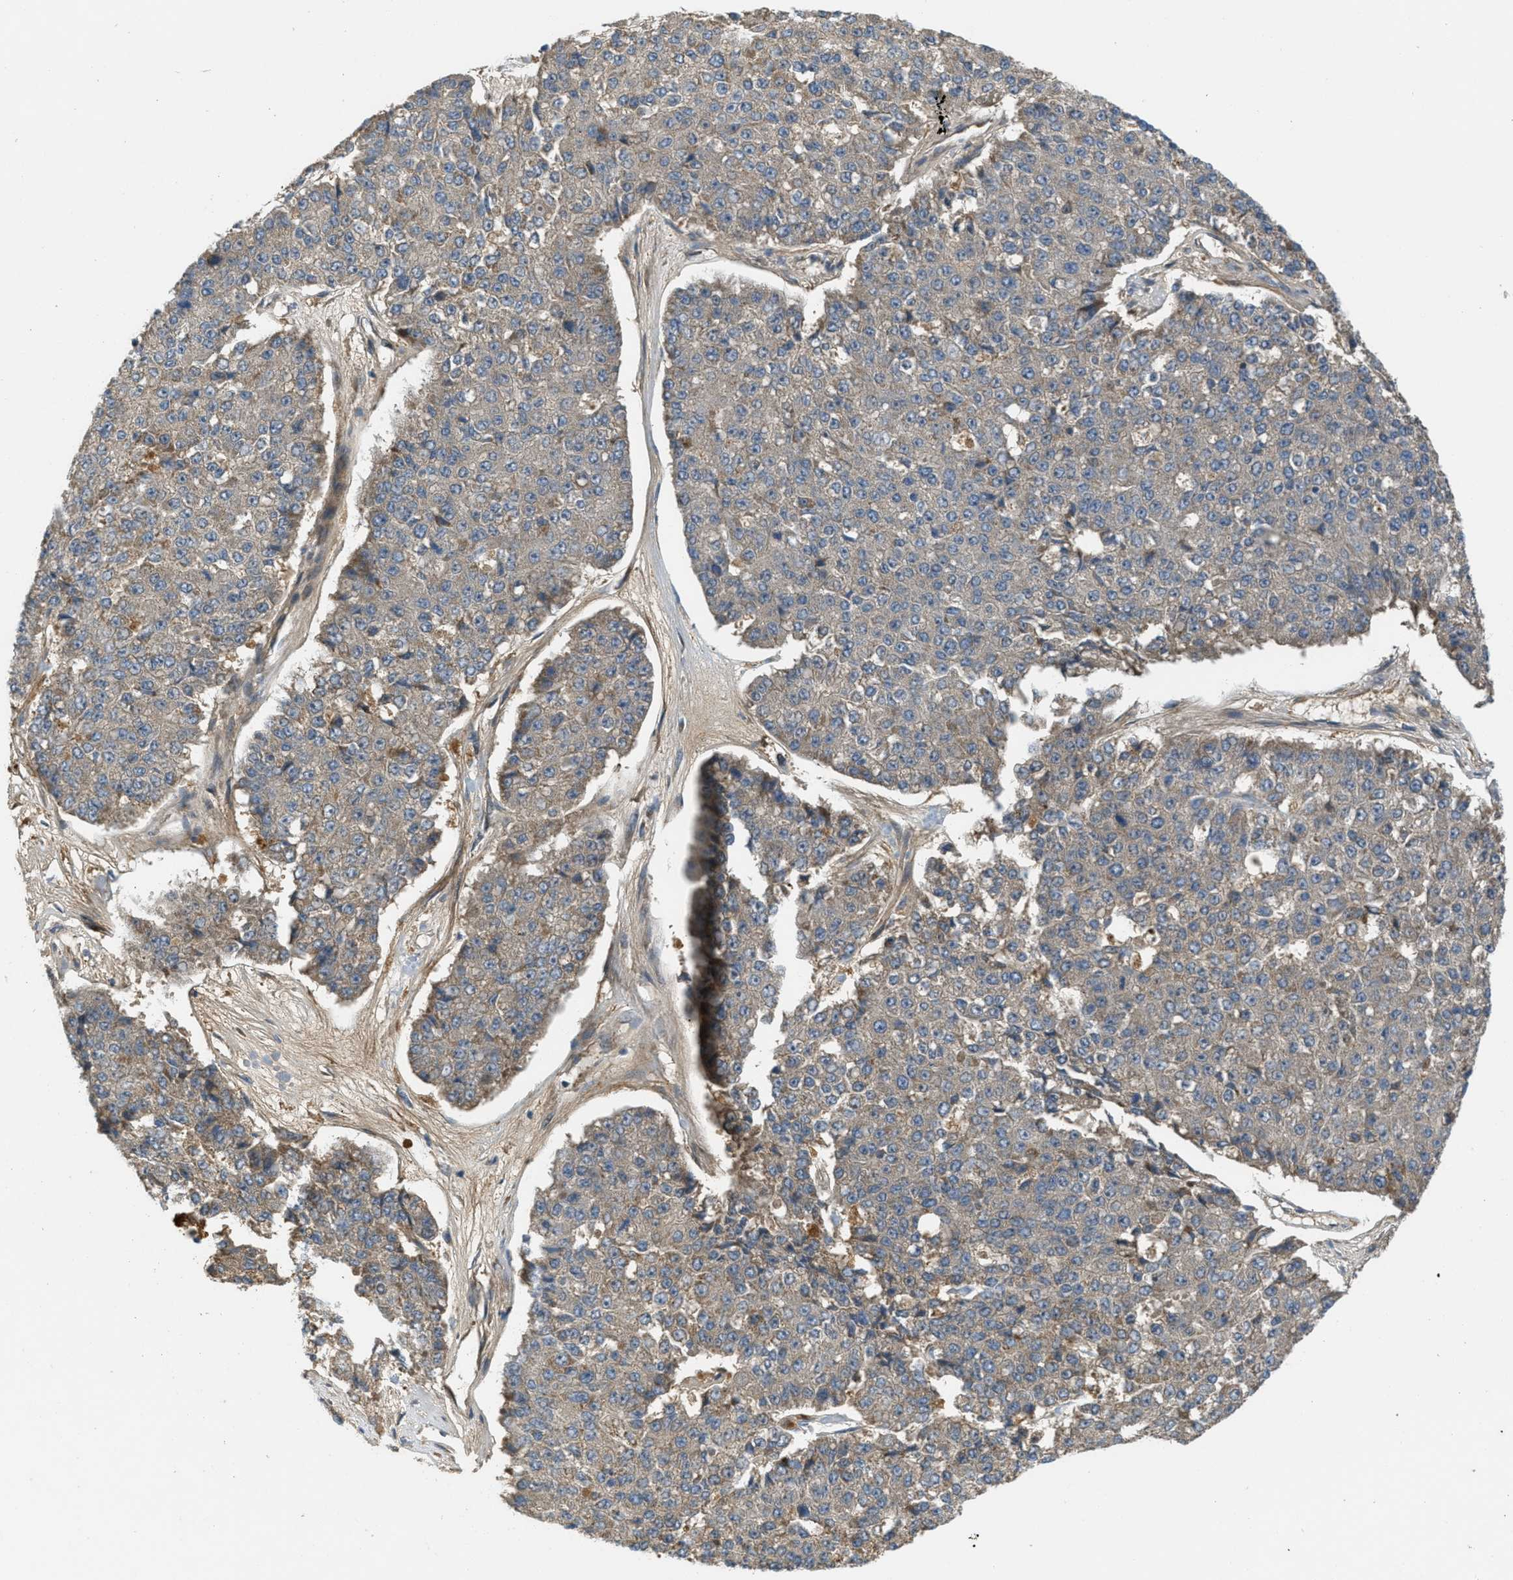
{"staining": {"intensity": "weak", "quantity": ">75%", "location": "cytoplasmic/membranous"}, "tissue": "pancreatic cancer", "cell_type": "Tumor cells", "image_type": "cancer", "snomed": [{"axis": "morphology", "description": "Adenocarcinoma, NOS"}, {"axis": "topography", "description": "Pancreas"}], "caption": "Protein staining reveals weak cytoplasmic/membranous expression in approximately >75% of tumor cells in pancreatic cancer (adenocarcinoma).", "gene": "ADCY6", "patient": {"sex": "male", "age": 50}}